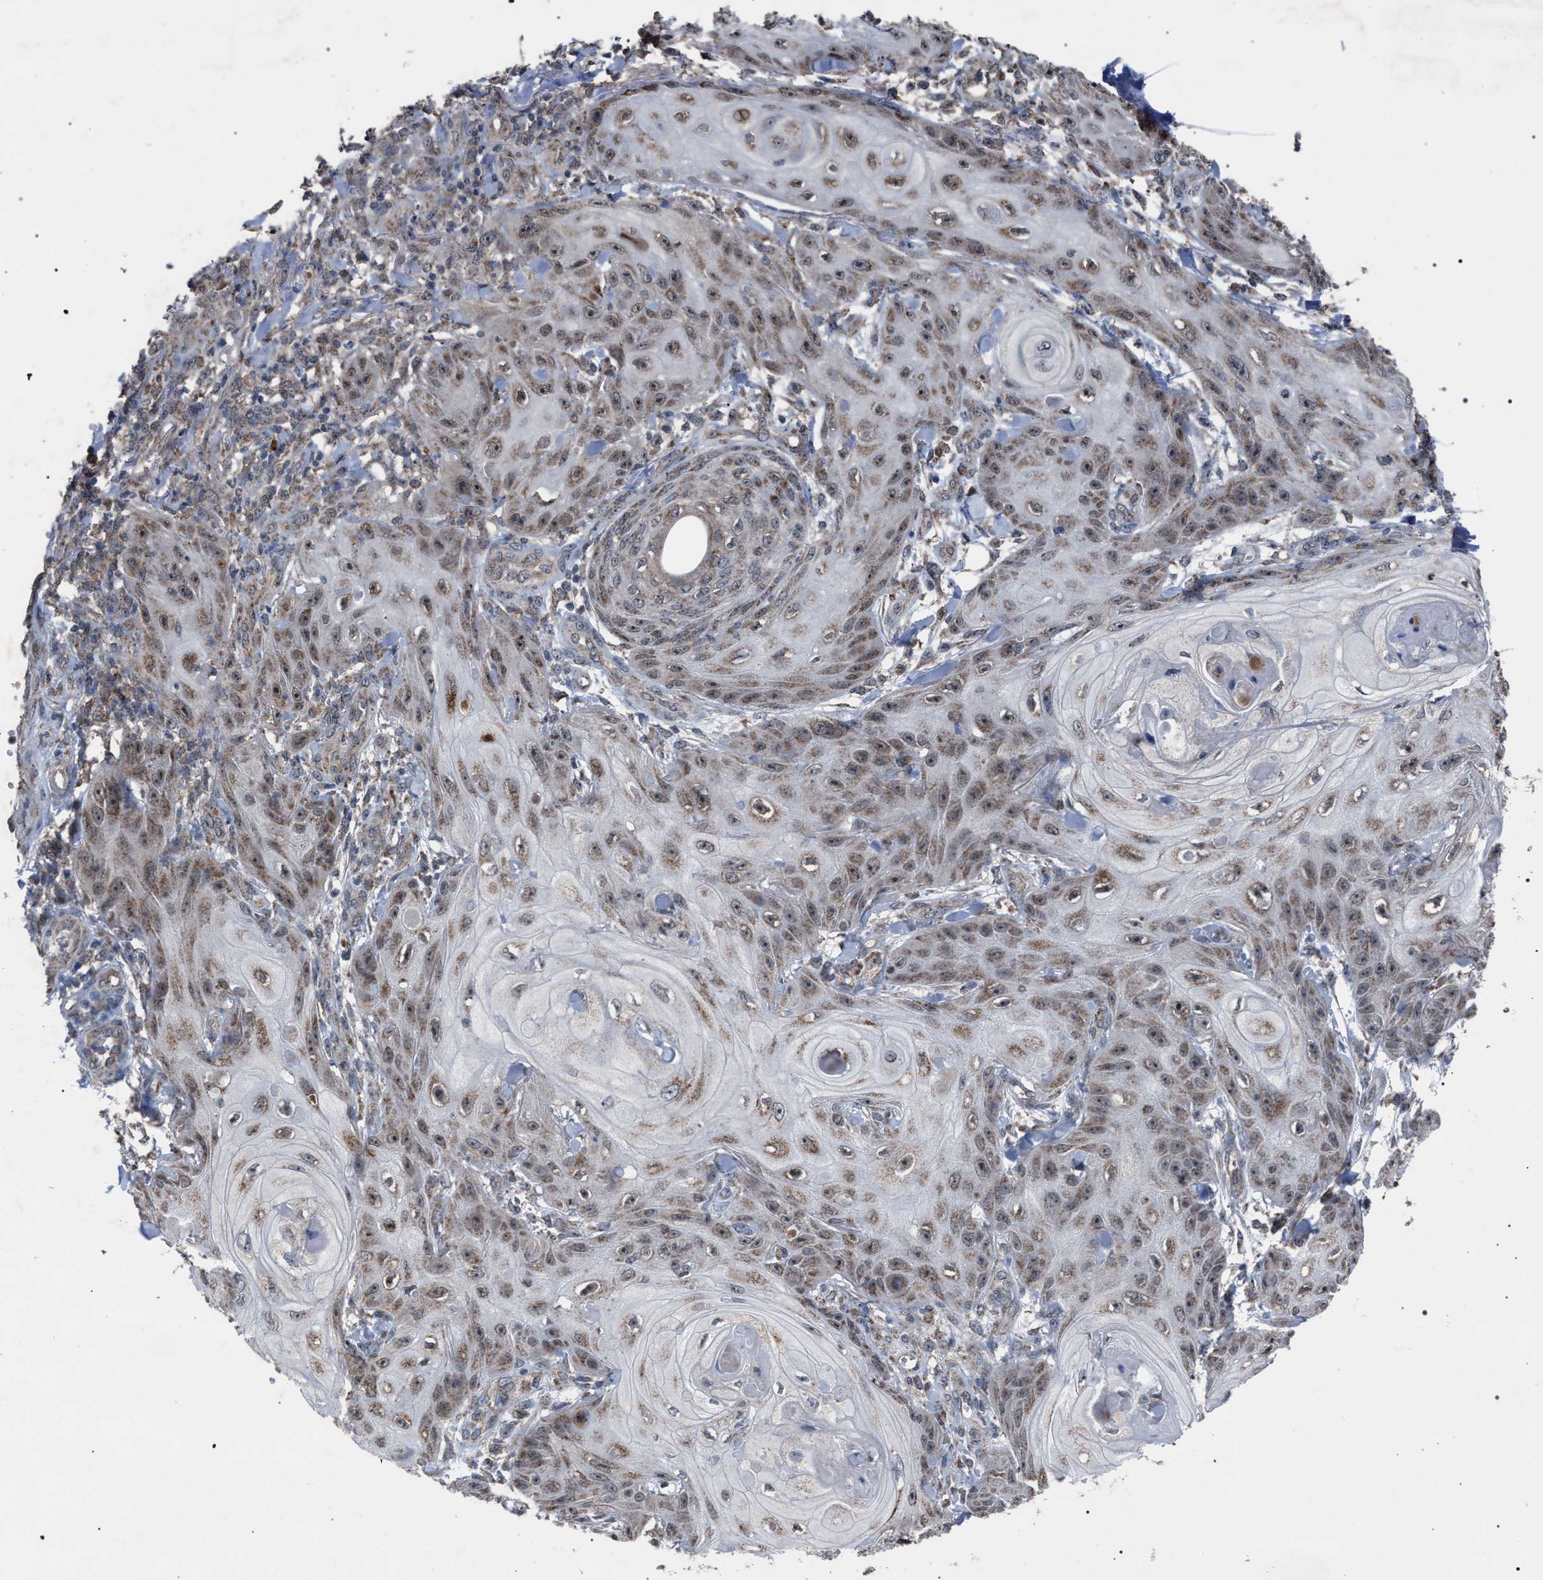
{"staining": {"intensity": "weak", "quantity": ">75%", "location": "cytoplasmic/membranous,nuclear"}, "tissue": "skin cancer", "cell_type": "Tumor cells", "image_type": "cancer", "snomed": [{"axis": "morphology", "description": "Squamous cell carcinoma, NOS"}, {"axis": "topography", "description": "Skin"}], "caption": "Brown immunohistochemical staining in human squamous cell carcinoma (skin) reveals weak cytoplasmic/membranous and nuclear expression in about >75% of tumor cells.", "gene": "HSD17B4", "patient": {"sex": "male", "age": 74}}